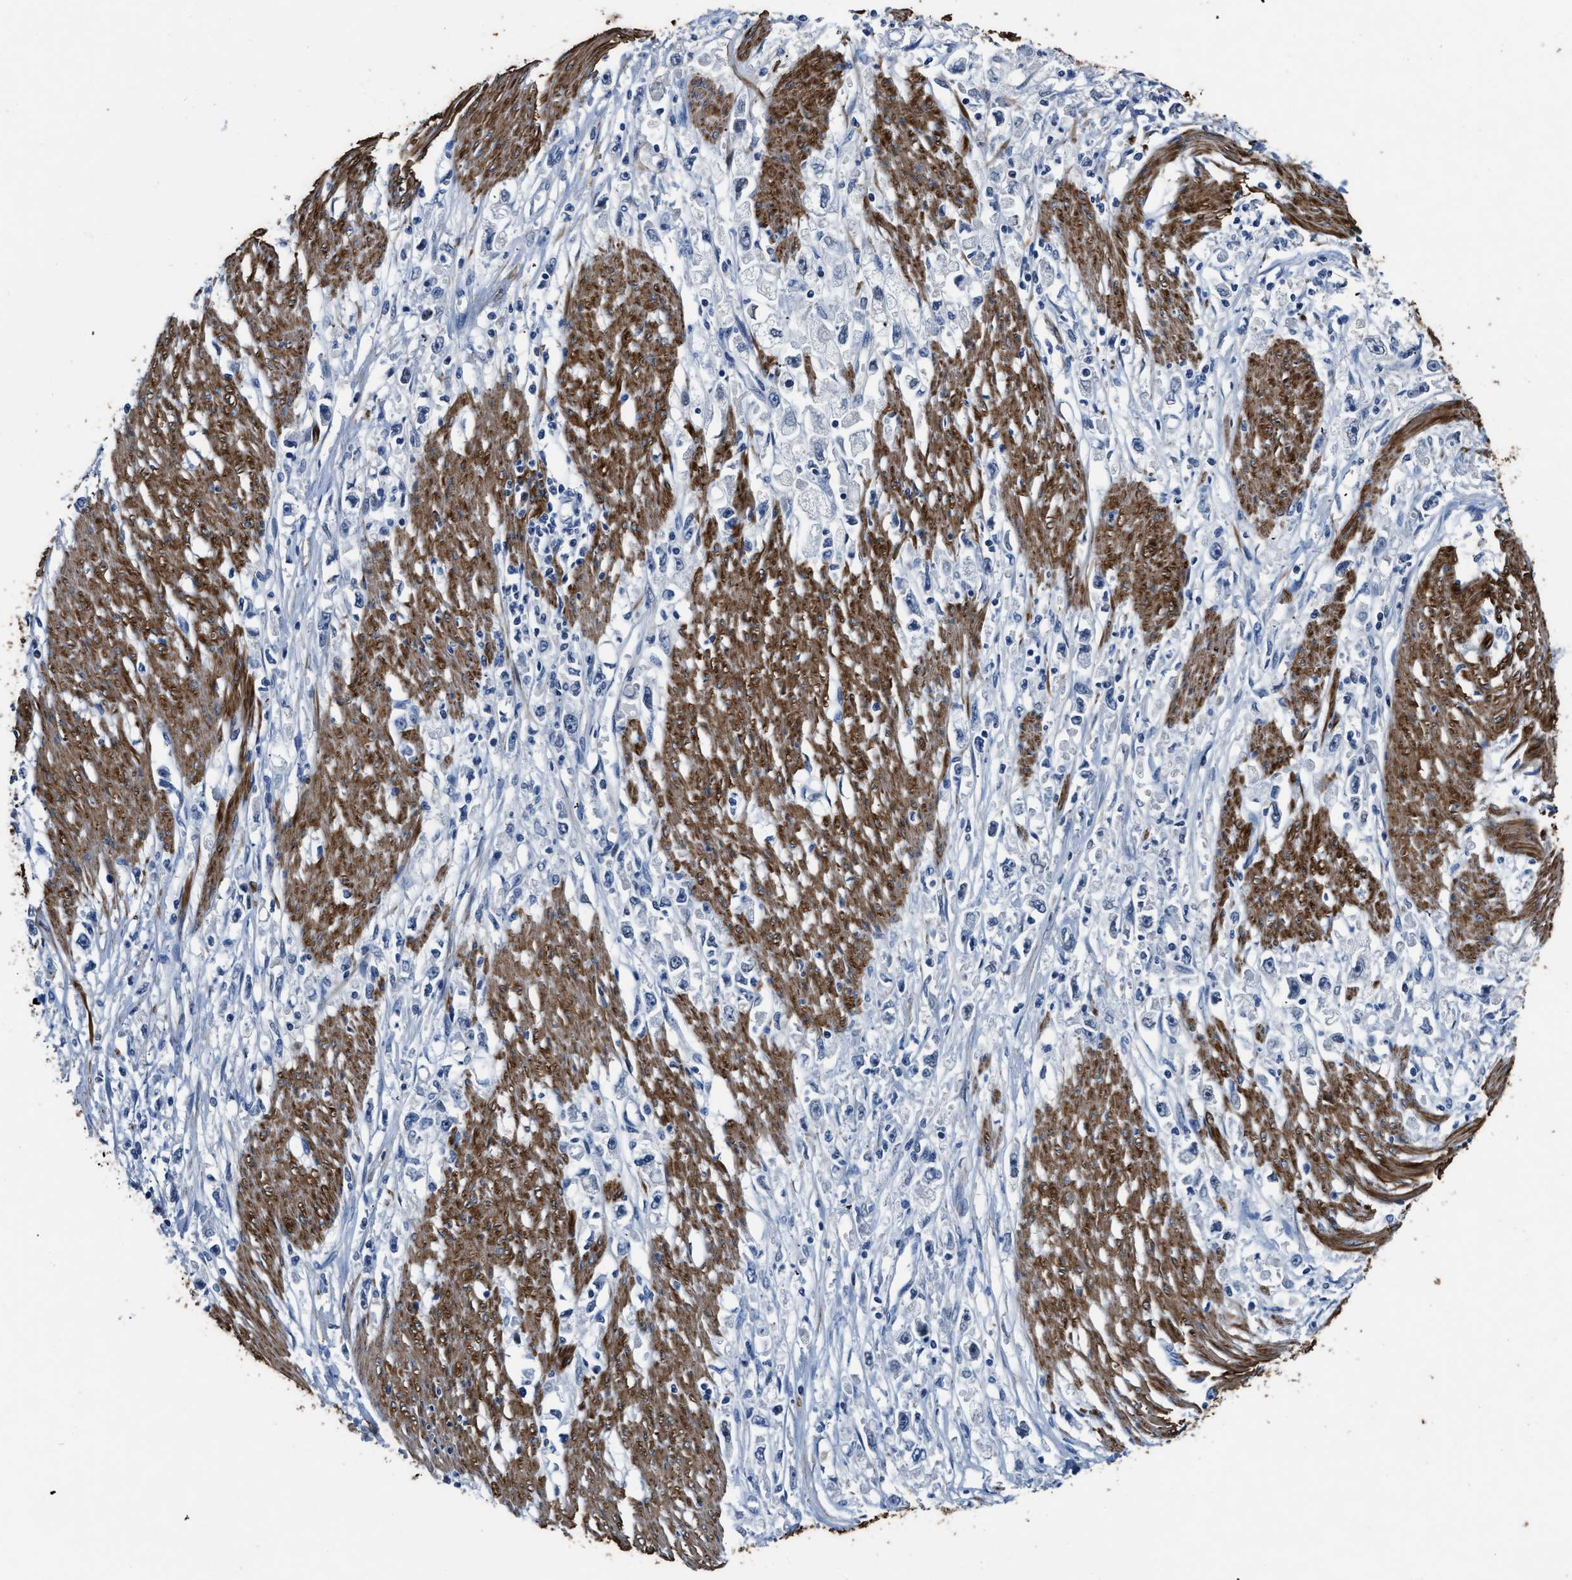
{"staining": {"intensity": "negative", "quantity": "none", "location": "none"}, "tissue": "stomach cancer", "cell_type": "Tumor cells", "image_type": "cancer", "snomed": [{"axis": "morphology", "description": "Adenocarcinoma, NOS"}, {"axis": "topography", "description": "Stomach"}], "caption": "Immunohistochemistry histopathology image of human stomach cancer stained for a protein (brown), which exhibits no expression in tumor cells.", "gene": "LANCL2", "patient": {"sex": "female", "age": 59}}